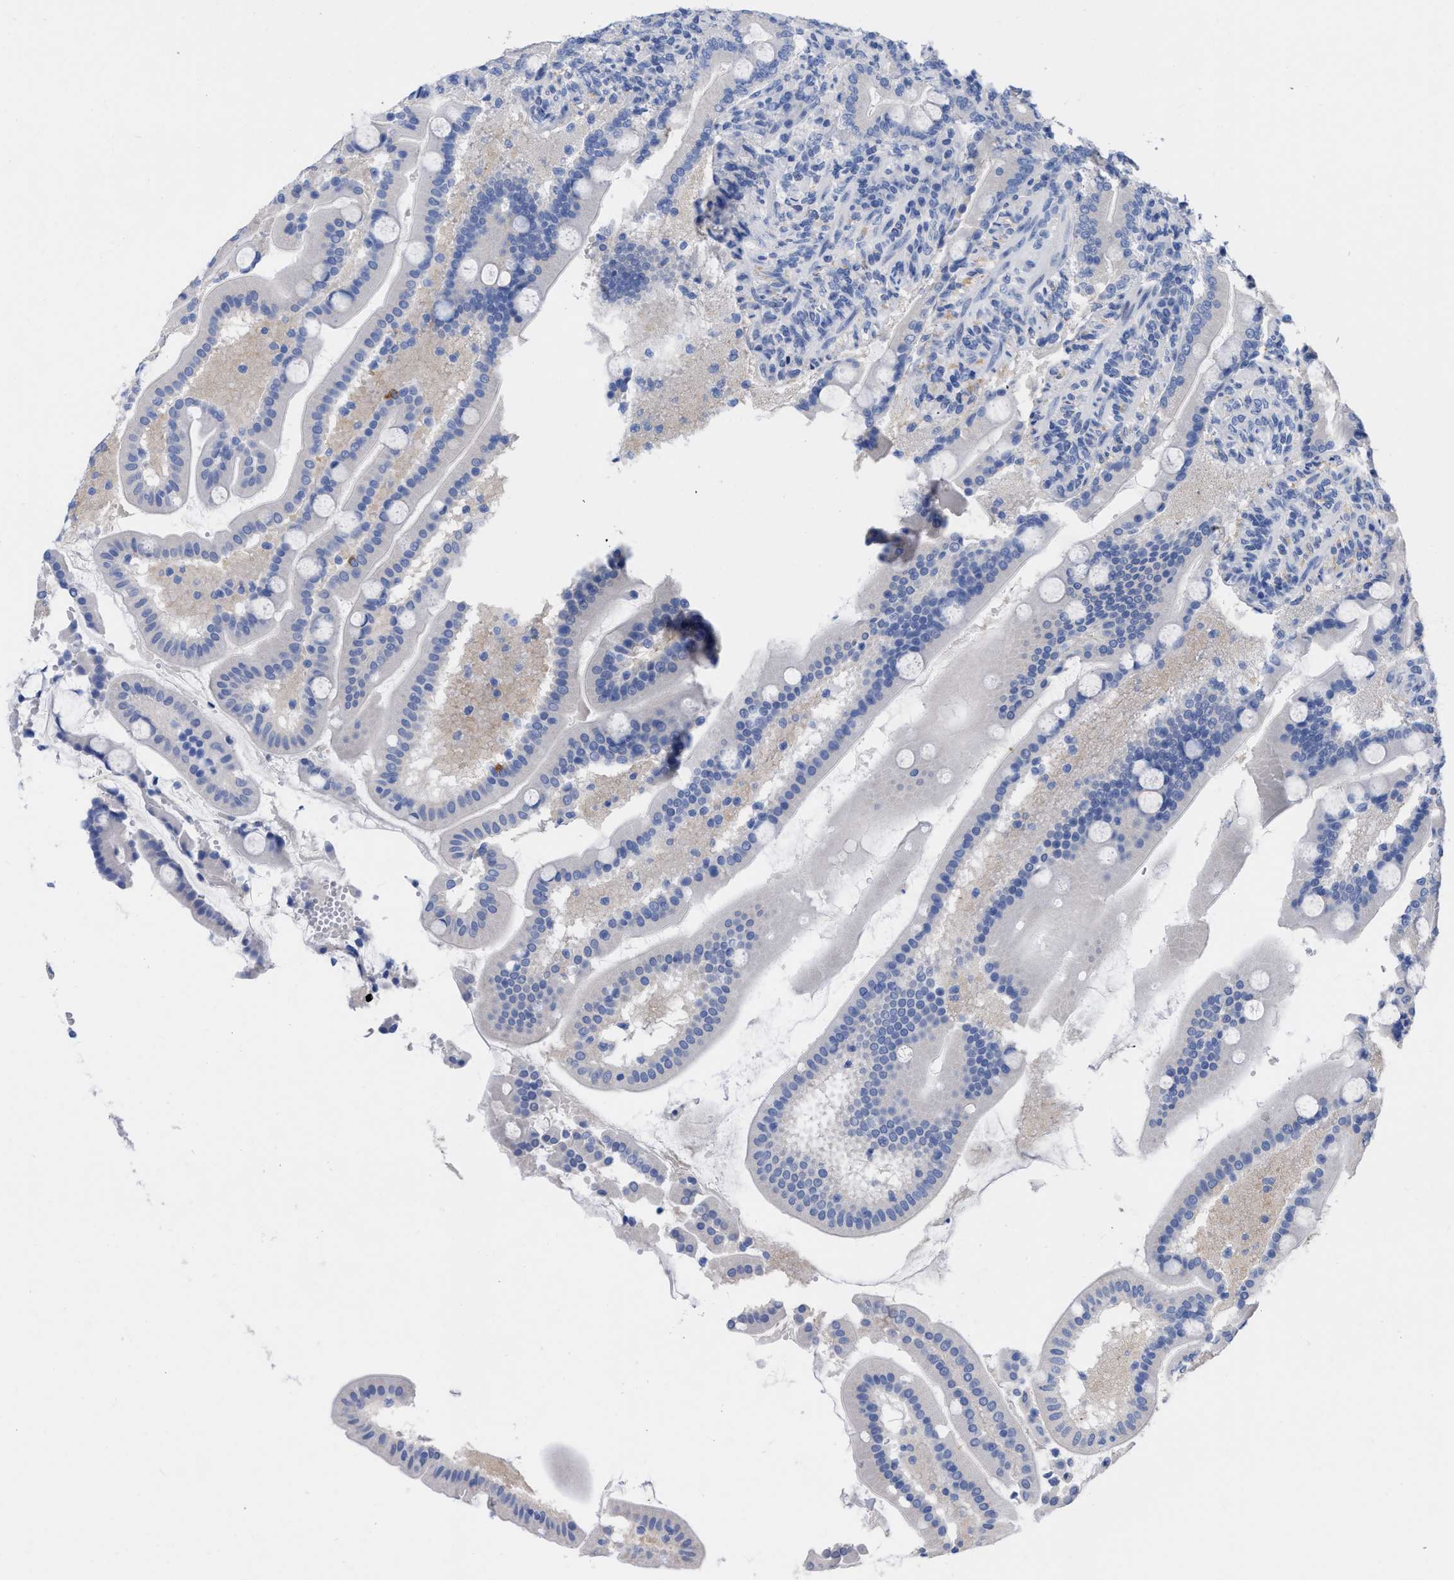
{"staining": {"intensity": "negative", "quantity": "none", "location": "none"}, "tissue": "duodenum", "cell_type": "Glandular cells", "image_type": "normal", "snomed": [{"axis": "morphology", "description": "Normal tissue, NOS"}, {"axis": "topography", "description": "Duodenum"}], "caption": "Immunohistochemistry photomicrograph of normal human duodenum stained for a protein (brown), which shows no positivity in glandular cells.", "gene": "HAPLN1", "patient": {"sex": "male", "age": 54}}